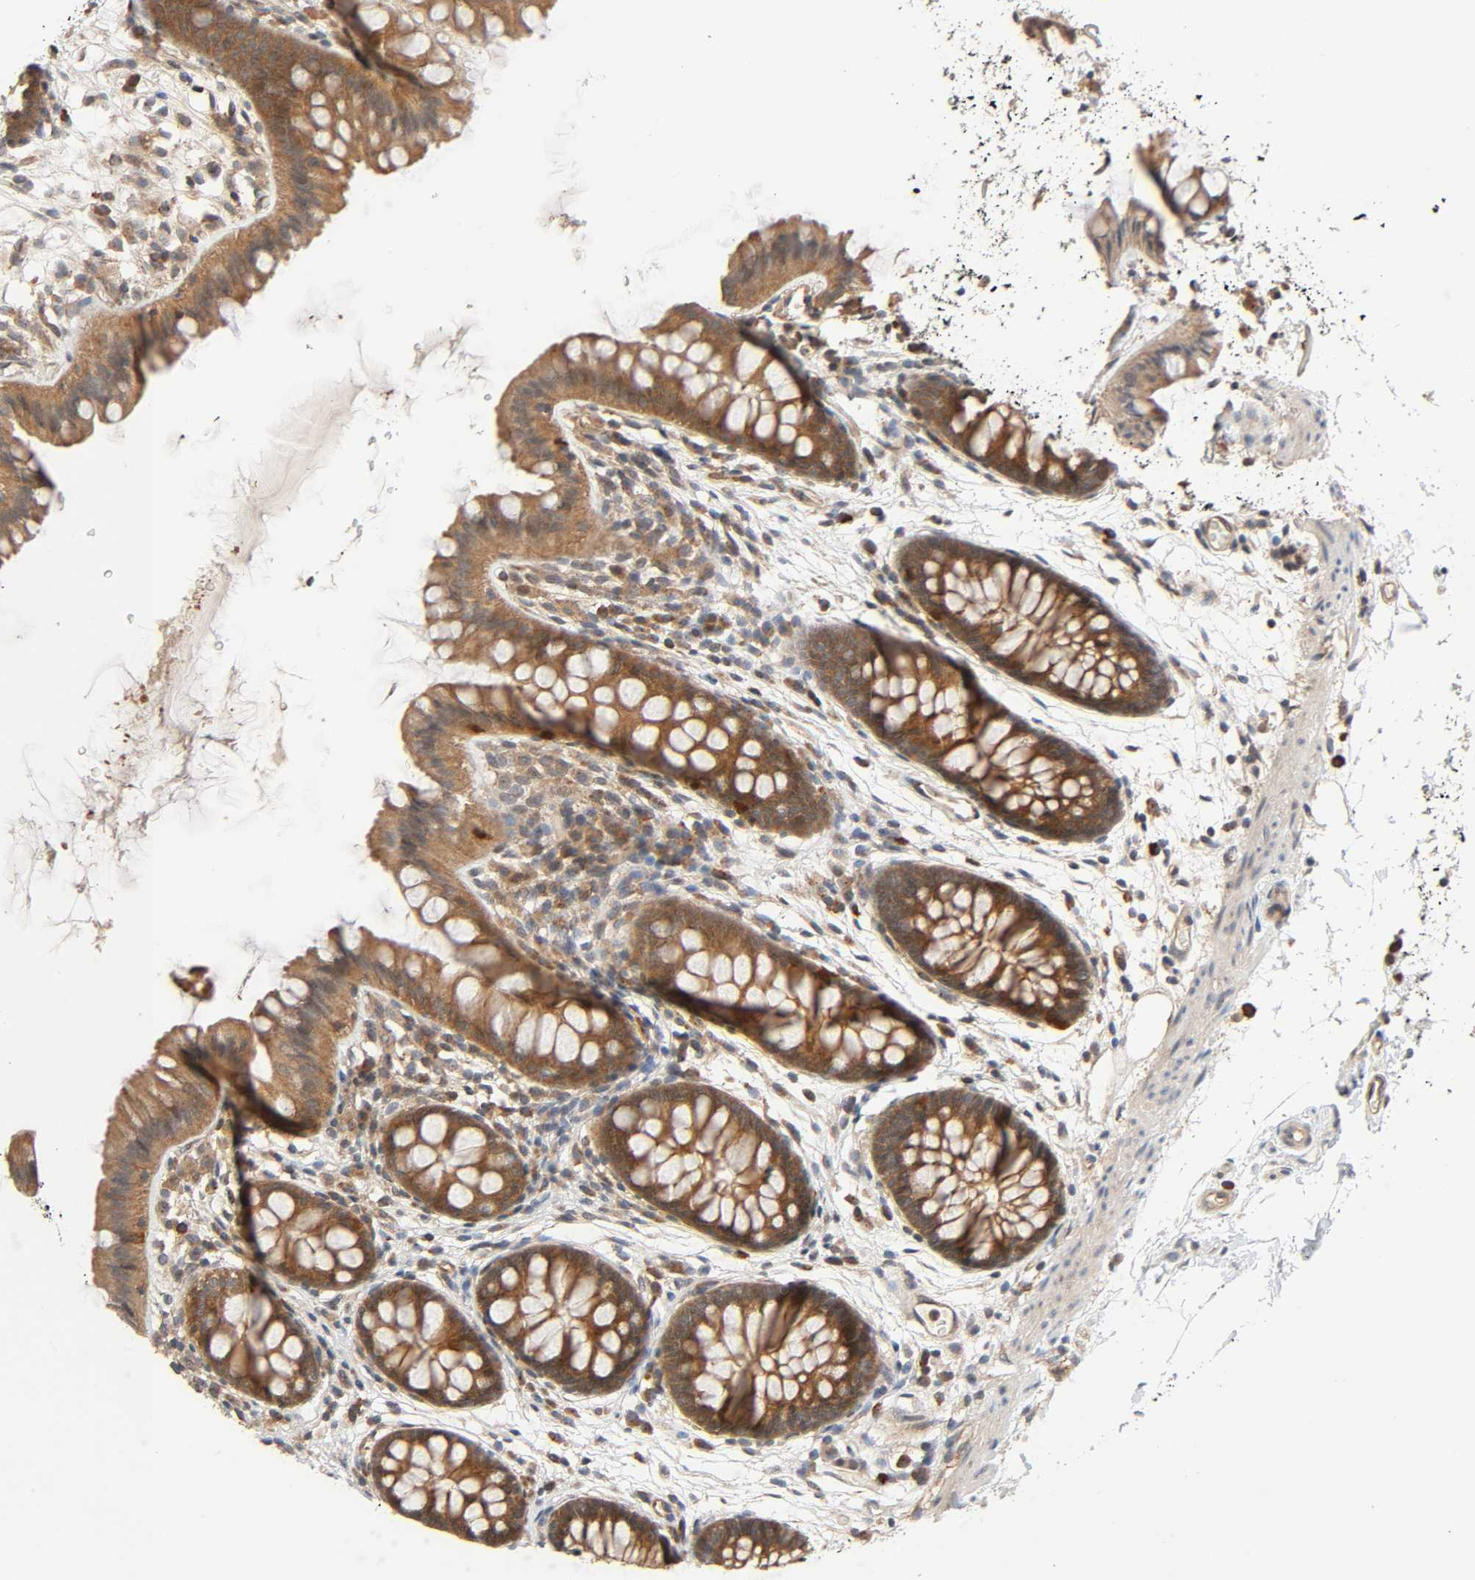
{"staining": {"intensity": "moderate", "quantity": ">75%", "location": "cytoplasmic/membranous"}, "tissue": "colon", "cell_type": "Endothelial cells", "image_type": "normal", "snomed": [{"axis": "morphology", "description": "Normal tissue, NOS"}, {"axis": "topography", "description": "Smooth muscle"}, {"axis": "topography", "description": "Colon"}], "caption": "Moderate cytoplasmic/membranous positivity for a protein is present in about >75% of endothelial cells of unremarkable colon using immunohistochemistry.", "gene": "PPP2R1B", "patient": {"sex": "male", "age": 67}}